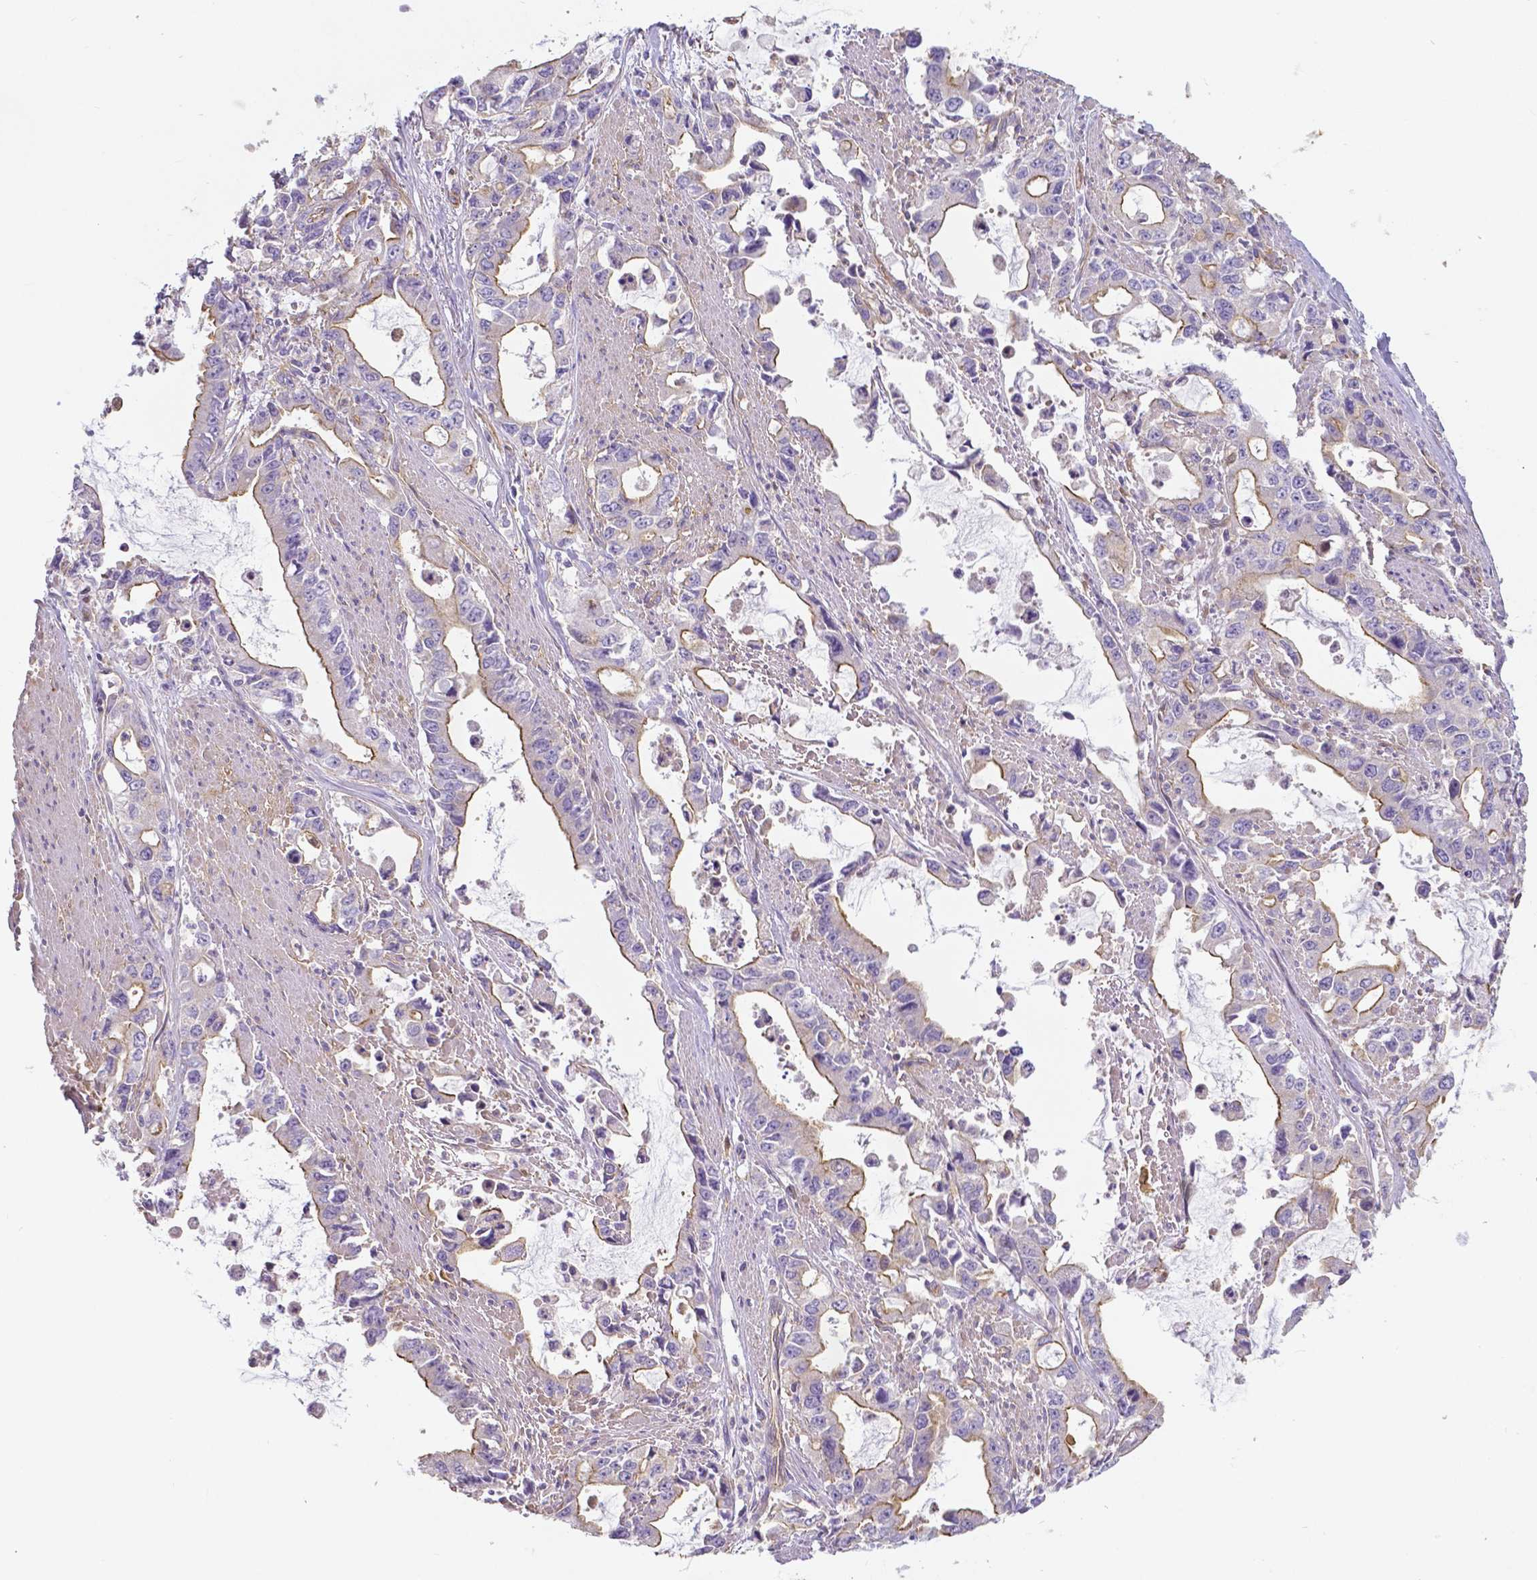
{"staining": {"intensity": "strong", "quantity": "<25%", "location": "cytoplasmic/membranous"}, "tissue": "stomach cancer", "cell_type": "Tumor cells", "image_type": "cancer", "snomed": [{"axis": "morphology", "description": "Adenocarcinoma, NOS"}, {"axis": "topography", "description": "Stomach, upper"}], "caption": "DAB immunohistochemical staining of adenocarcinoma (stomach) reveals strong cytoplasmic/membranous protein expression in about <25% of tumor cells.", "gene": "CRMP1", "patient": {"sex": "male", "age": 85}}